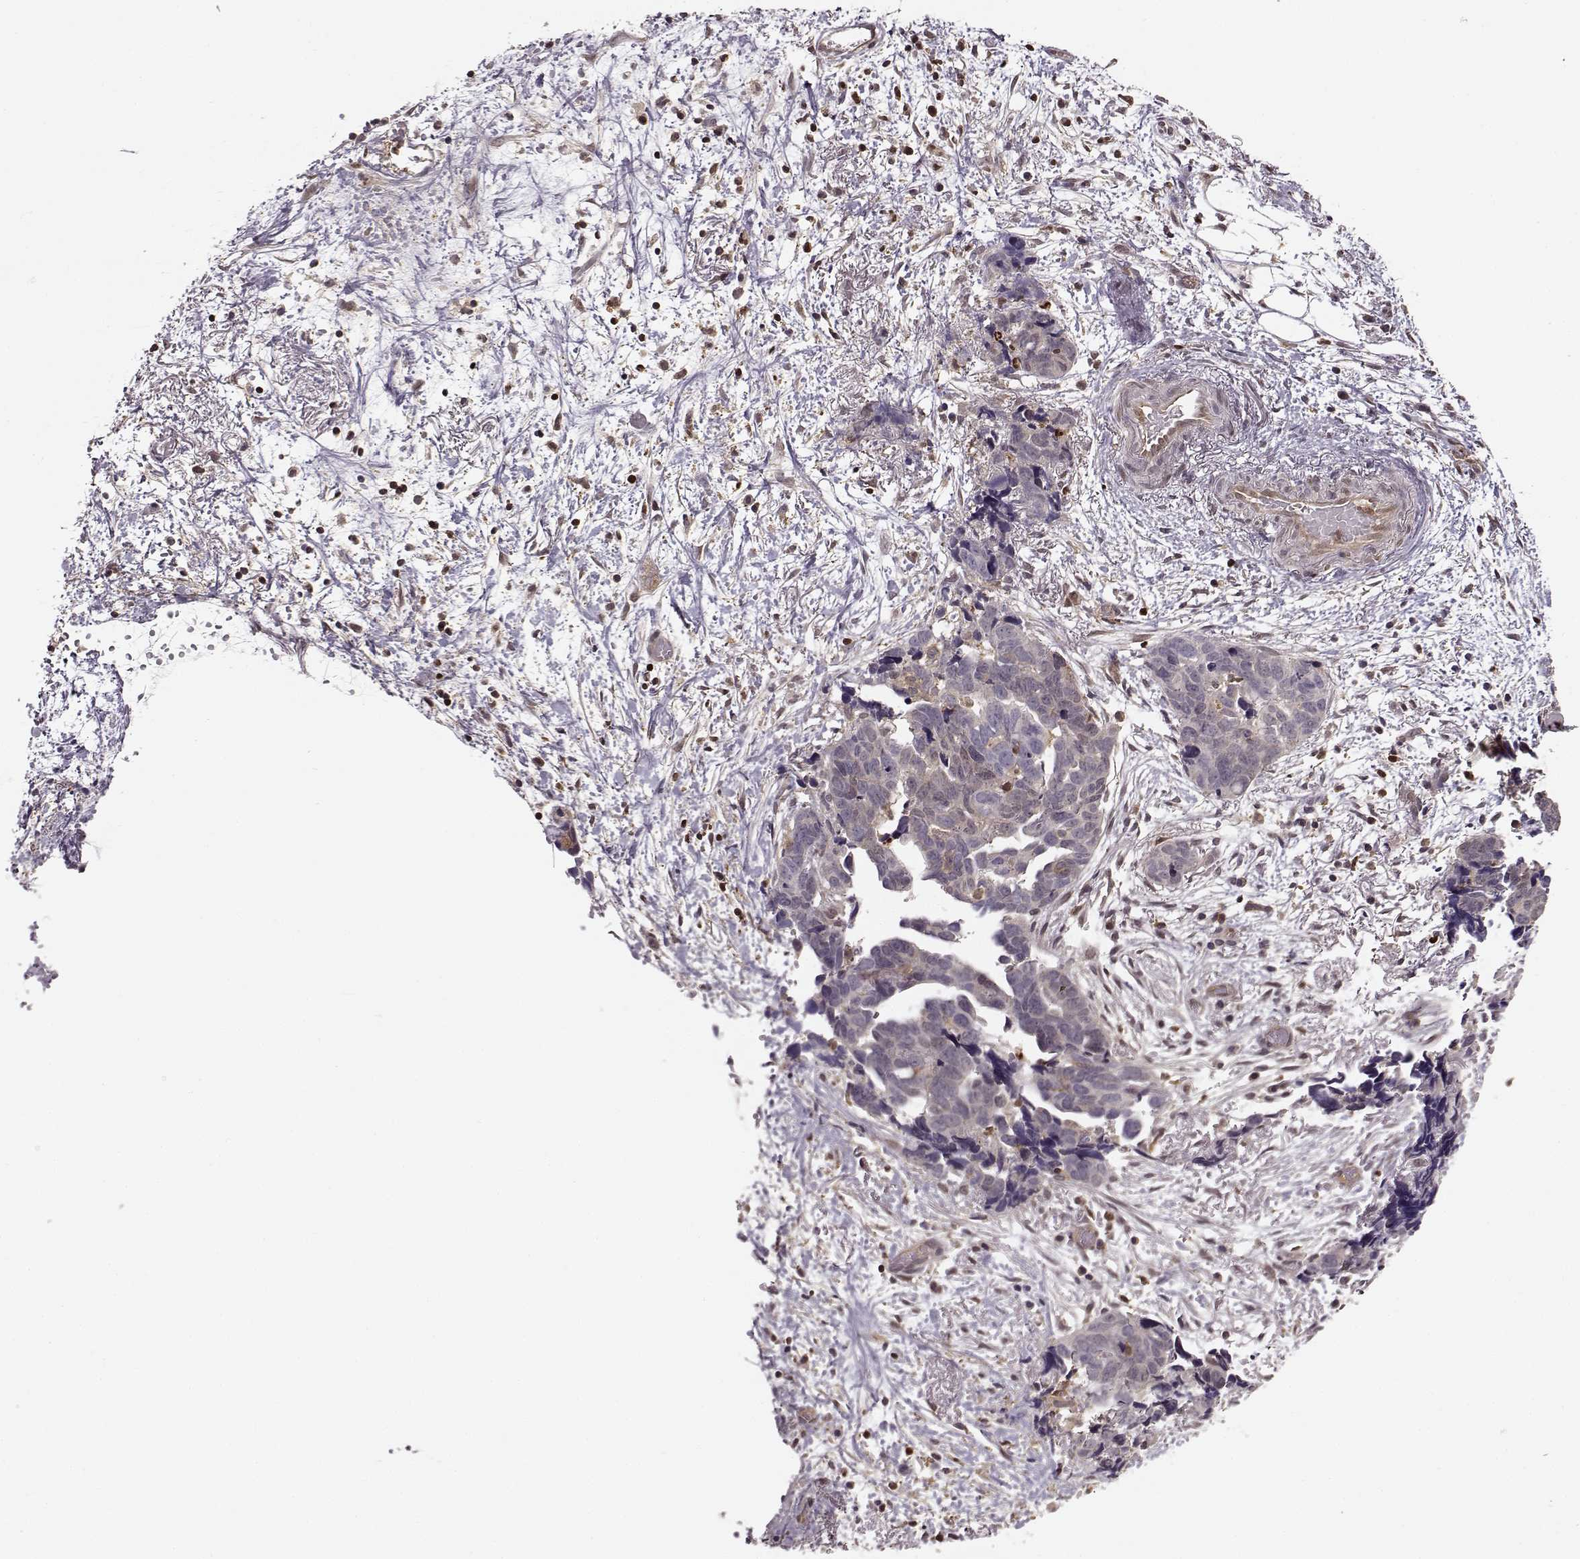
{"staining": {"intensity": "negative", "quantity": "none", "location": "none"}, "tissue": "ovarian cancer", "cell_type": "Tumor cells", "image_type": "cancer", "snomed": [{"axis": "morphology", "description": "Cystadenocarcinoma, serous, NOS"}, {"axis": "topography", "description": "Ovary"}], "caption": "This is an immunohistochemistry (IHC) histopathology image of human ovarian serous cystadenocarcinoma. There is no staining in tumor cells.", "gene": "MFSD1", "patient": {"sex": "female", "age": 69}}